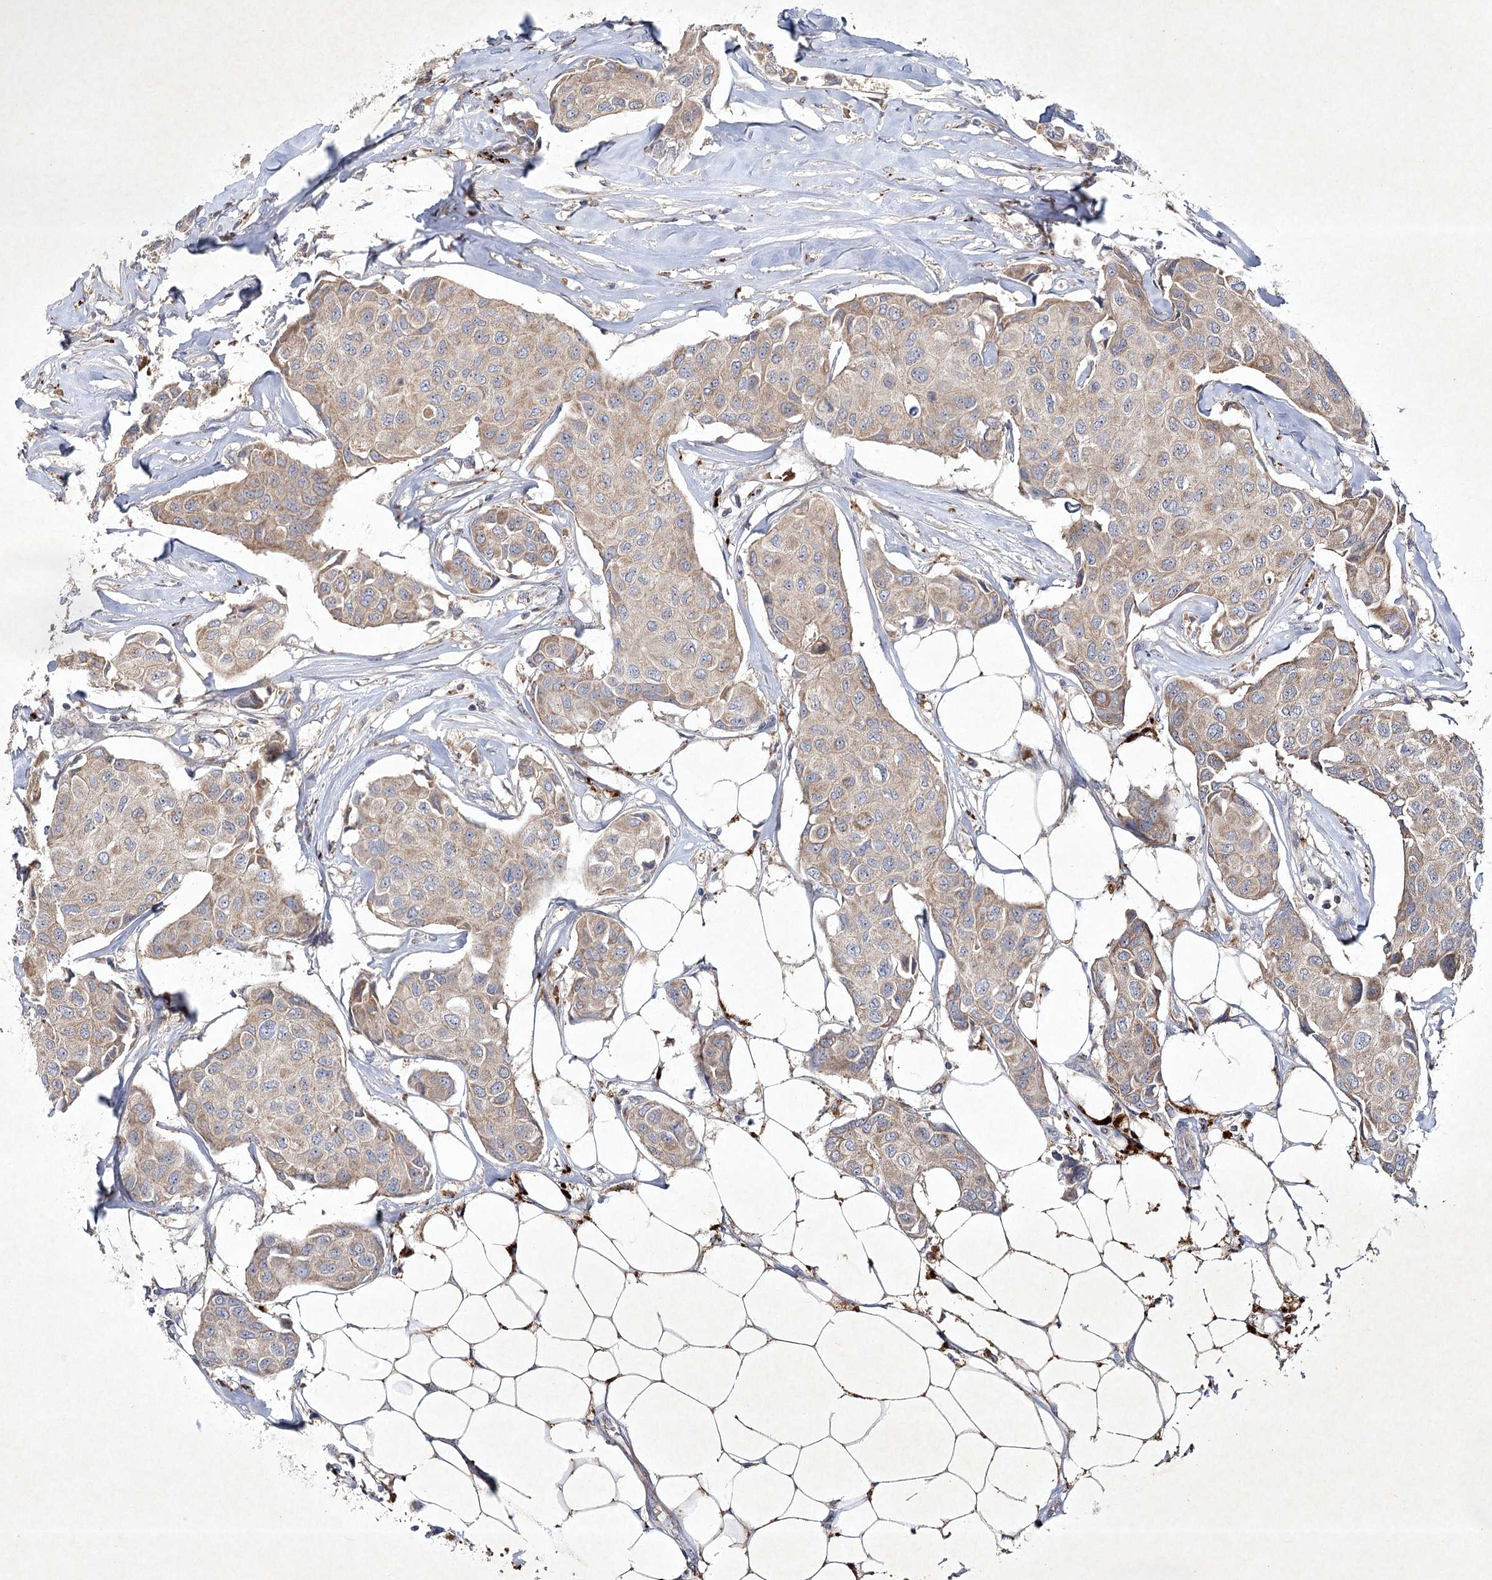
{"staining": {"intensity": "weak", "quantity": "25%-75%", "location": "cytoplasmic/membranous"}, "tissue": "breast cancer", "cell_type": "Tumor cells", "image_type": "cancer", "snomed": [{"axis": "morphology", "description": "Duct carcinoma"}, {"axis": "topography", "description": "Breast"}], "caption": "Immunohistochemical staining of breast infiltrating ductal carcinoma shows low levels of weak cytoplasmic/membranous protein expression in about 25%-75% of tumor cells. Immunohistochemistry stains the protein of interest in brown and the nuclei are stained blue.", "gene": "PYROXD2", "patient": {"sex": "female", "age": 80}}